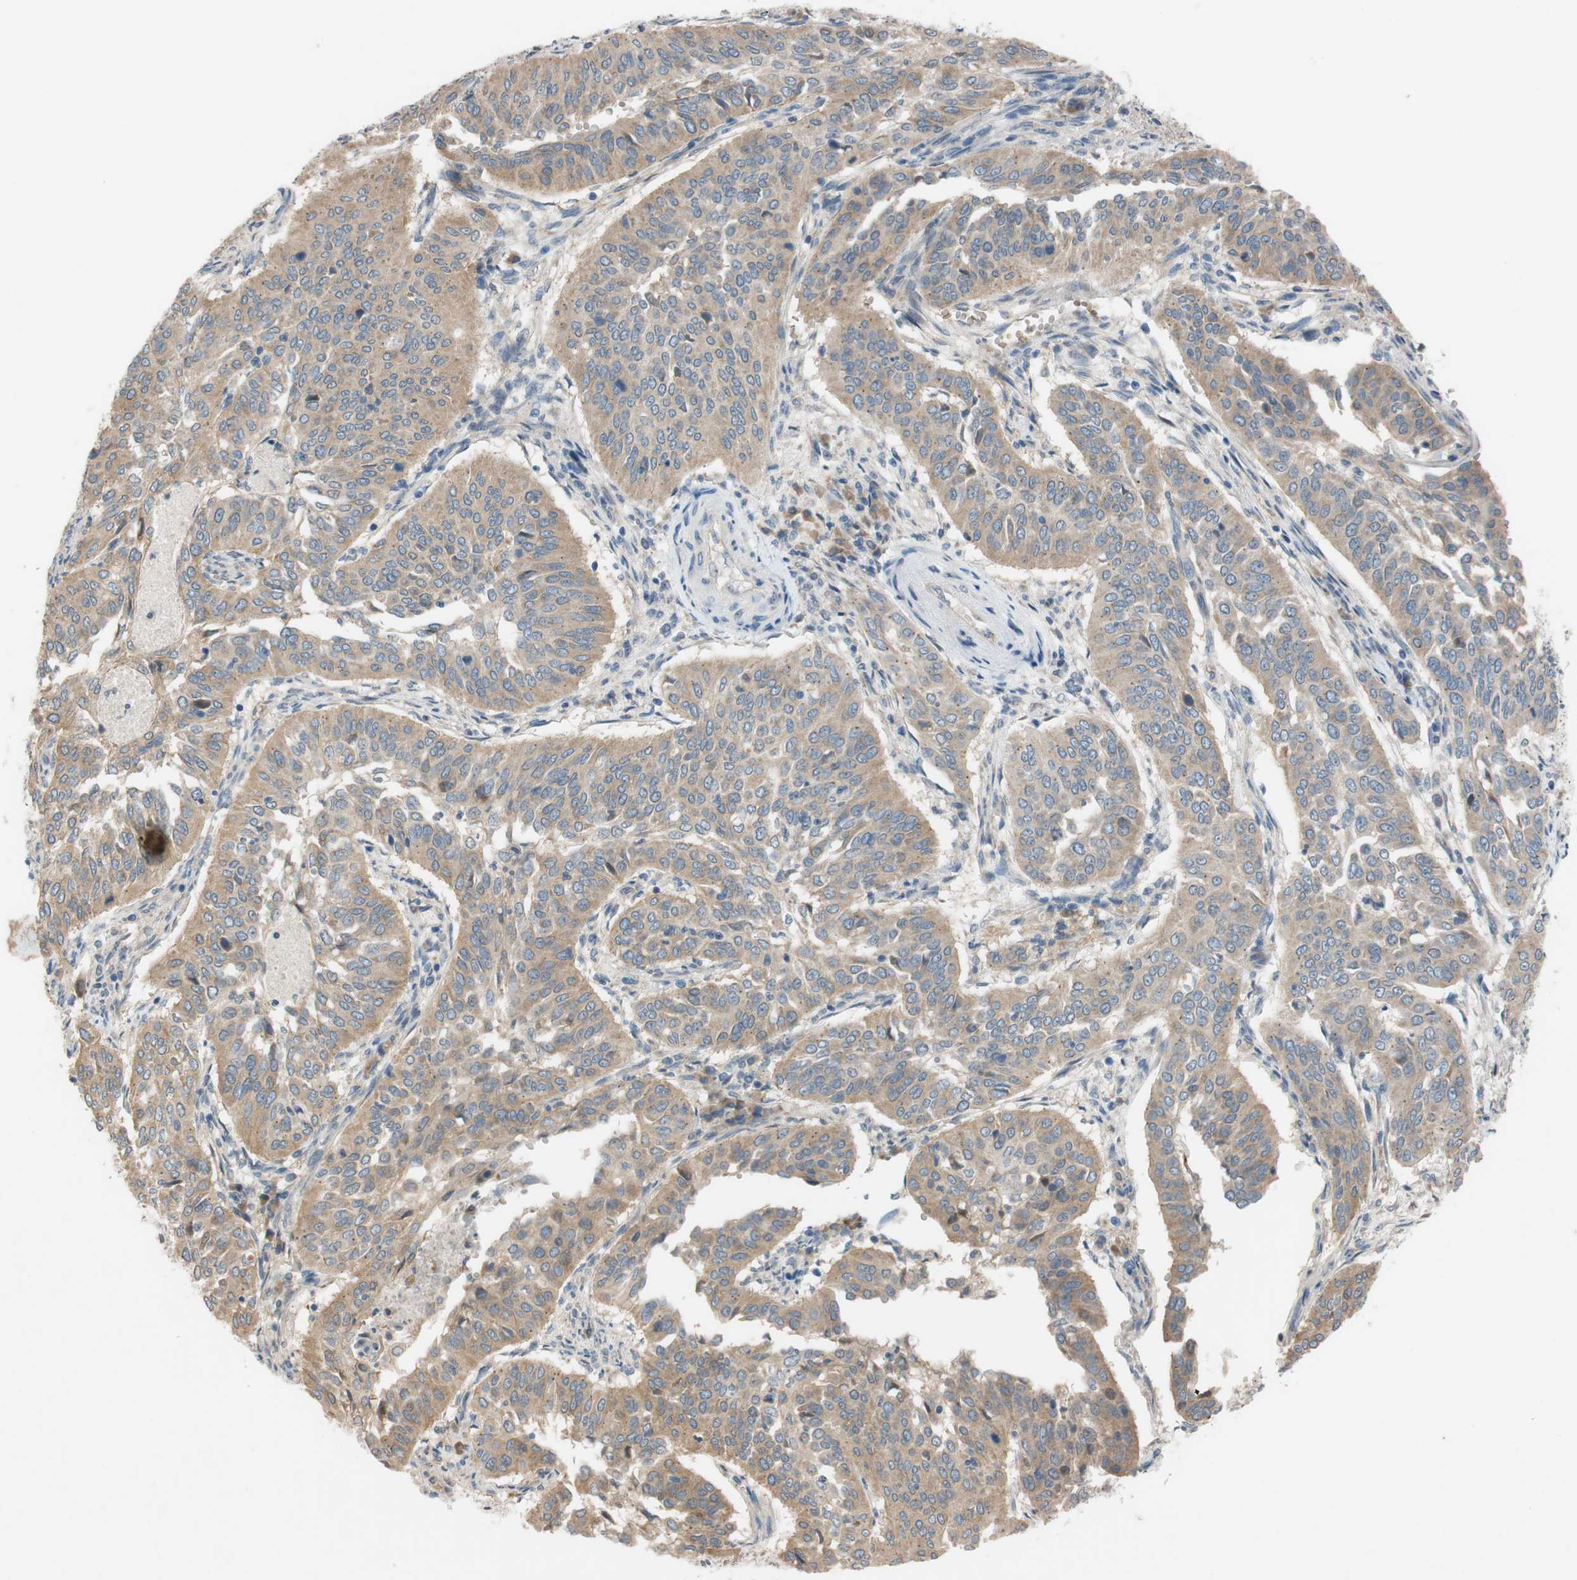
{"staining": {"intensity": "moderate", "quantity": ">75%", "location": "cytoplasmic/membranous"}, "tissue": "cervical cancer", "cell_type": "Tumor cells", "image_type": "cancer", "snomed": [{"axis": "morphology", "description": "Normal tissue, NOS"}, {"axis": "morphology", "description": "Squamous cell carcinoma, NOS"}, {"axis": "topography", "description": "Cervix"}], "caption": "Protein expression analysis of human cervical cancer (squamous cell carcinoma) reveals moderate cytoplasmic/membranous expression in approximately >75% of tumor cells.", "gene": "ADD2", "patient": {"sex": "female", "age": 39}}